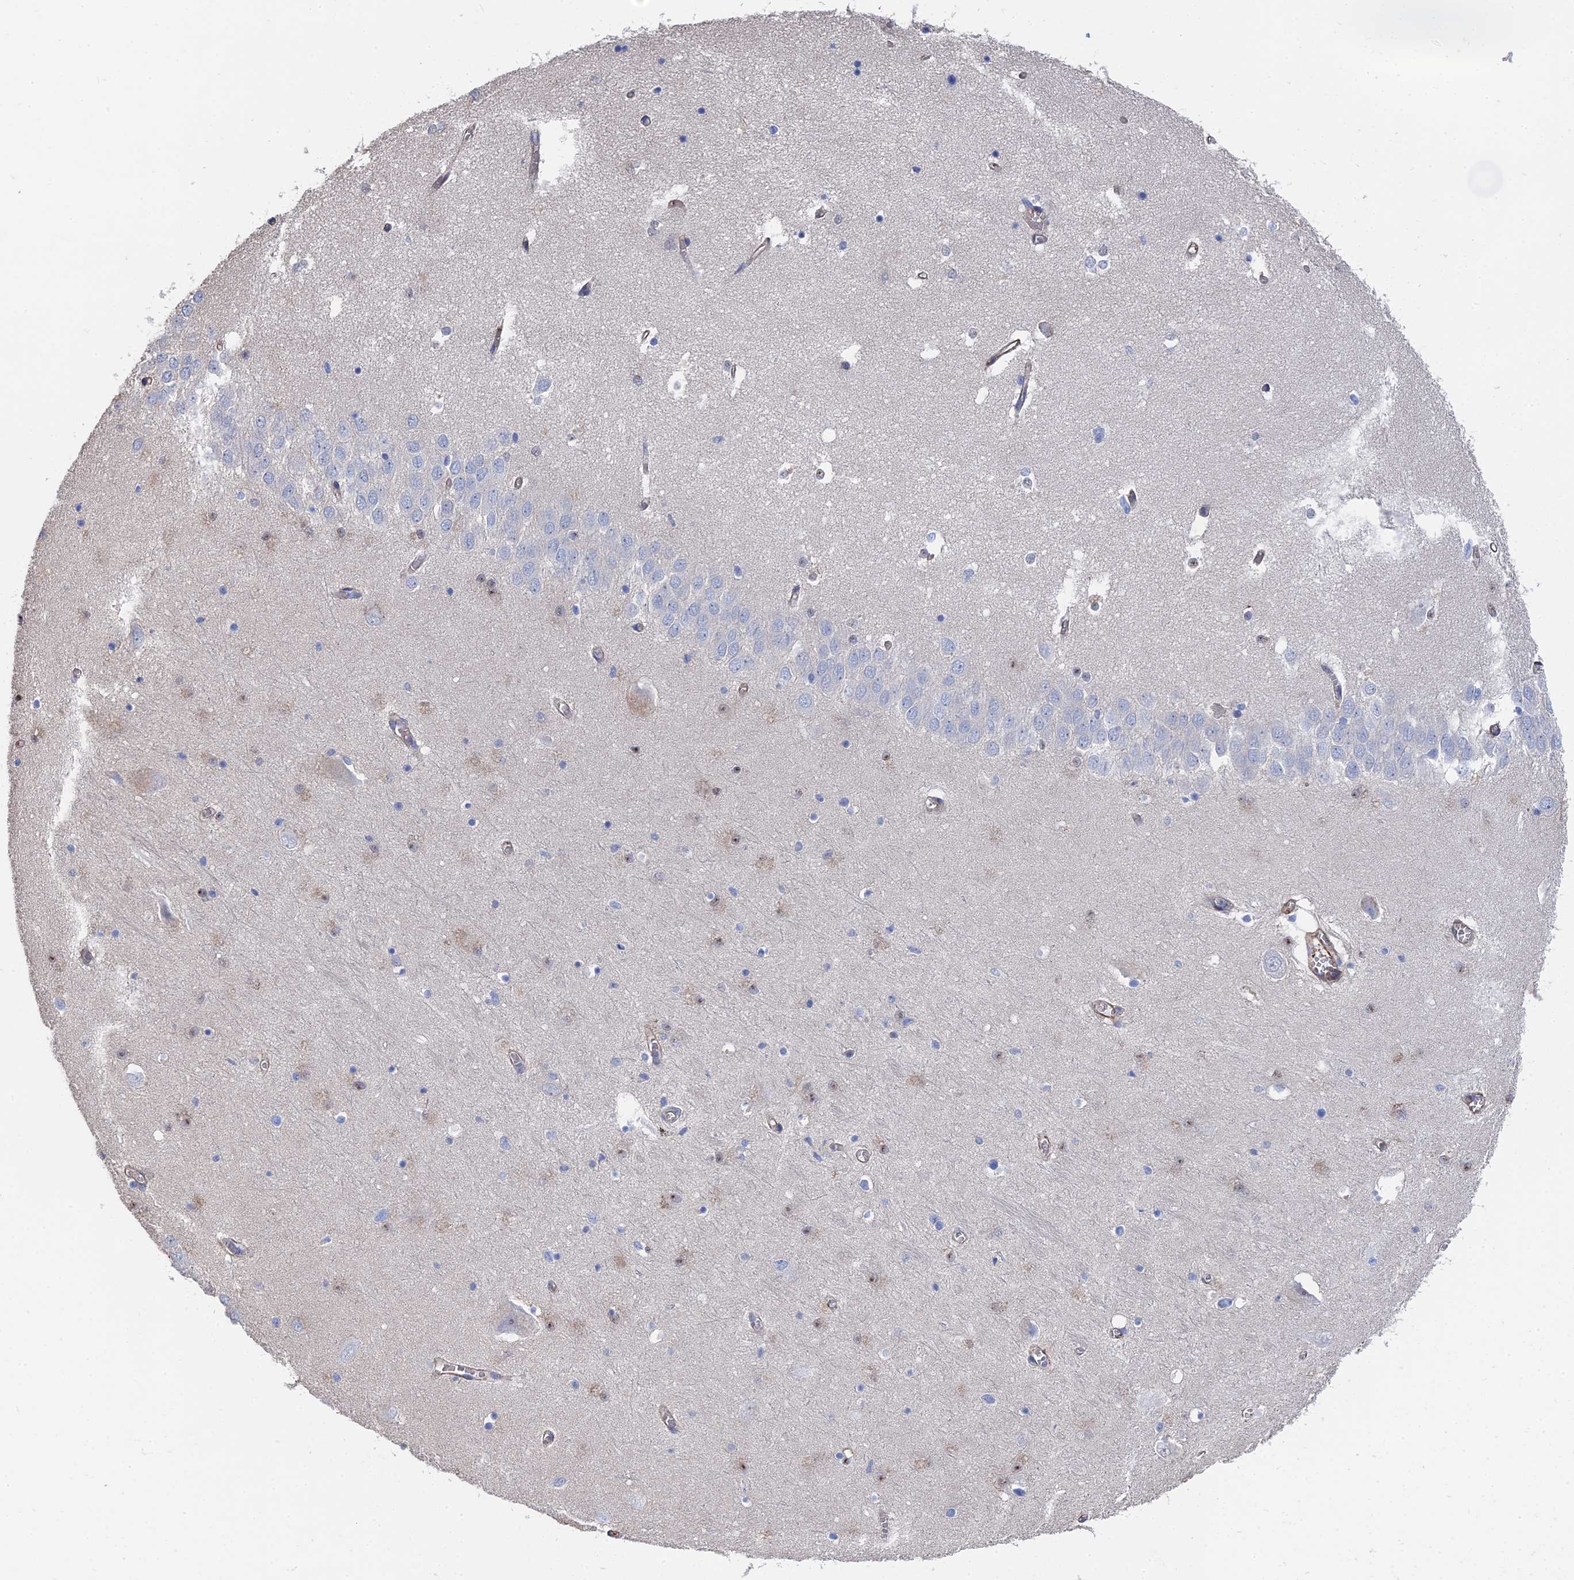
{"staining": {"intensity": "negative", "quantity": "none", "location": "none"}, "tissue": "hippocampus", "cell_type": "Glial cells", "image_type": "normal", "snomed": [{"axis": "morphology", "description": "Normal tissue, NOS"}, {"axis": "topography", "description": "Hippocampus"}], "caption": "DAB (3,3'-diaminobenzidine) immunohistochemical staining of unremarkable hippocampus exhibits no significant expression in glial cells.", "gene": "STRA6", "patient": {"sex": "male", "age": 70}}